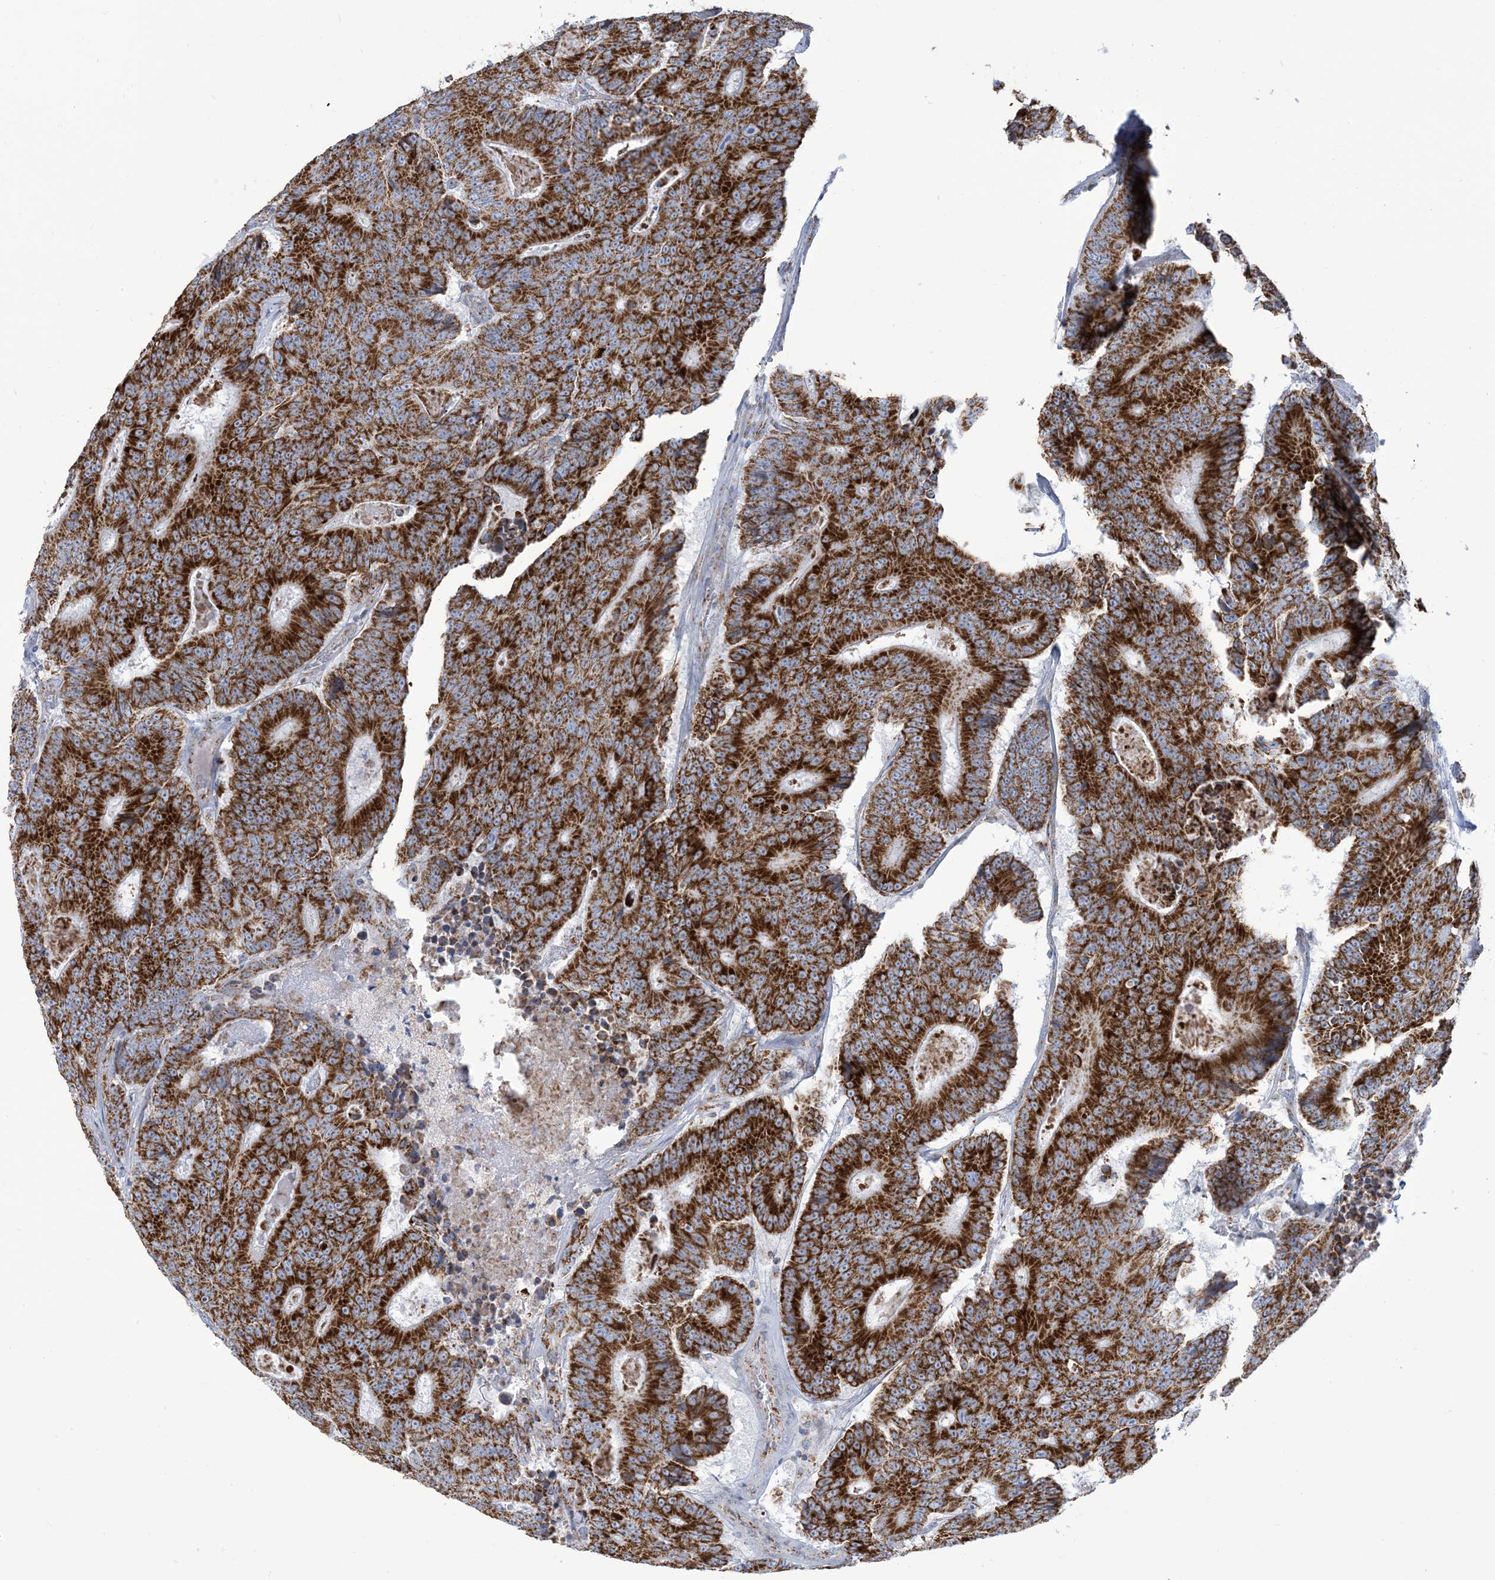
{"staining": {"intensity": "strong", "quantity": ">75%", "location": "cytoplasmic/membranous"}, "tissue": "colorectal cancer", "cell_type": "Tumor cells", "image_type": "cancer", "snomed": [{"axis": "morphology", "description": "Adenocarcinoma, NOS"}, {"axis": "topography", "description": "Colon"}], "caption": "Colorectal cancer was stained to show a protein in brown. There is high levels of strong cytoplasmic/membranous expression in approximately >75% of tumor cells.", "gene": "SAMM50", "patient": {"sex": "male", "age": 83}}